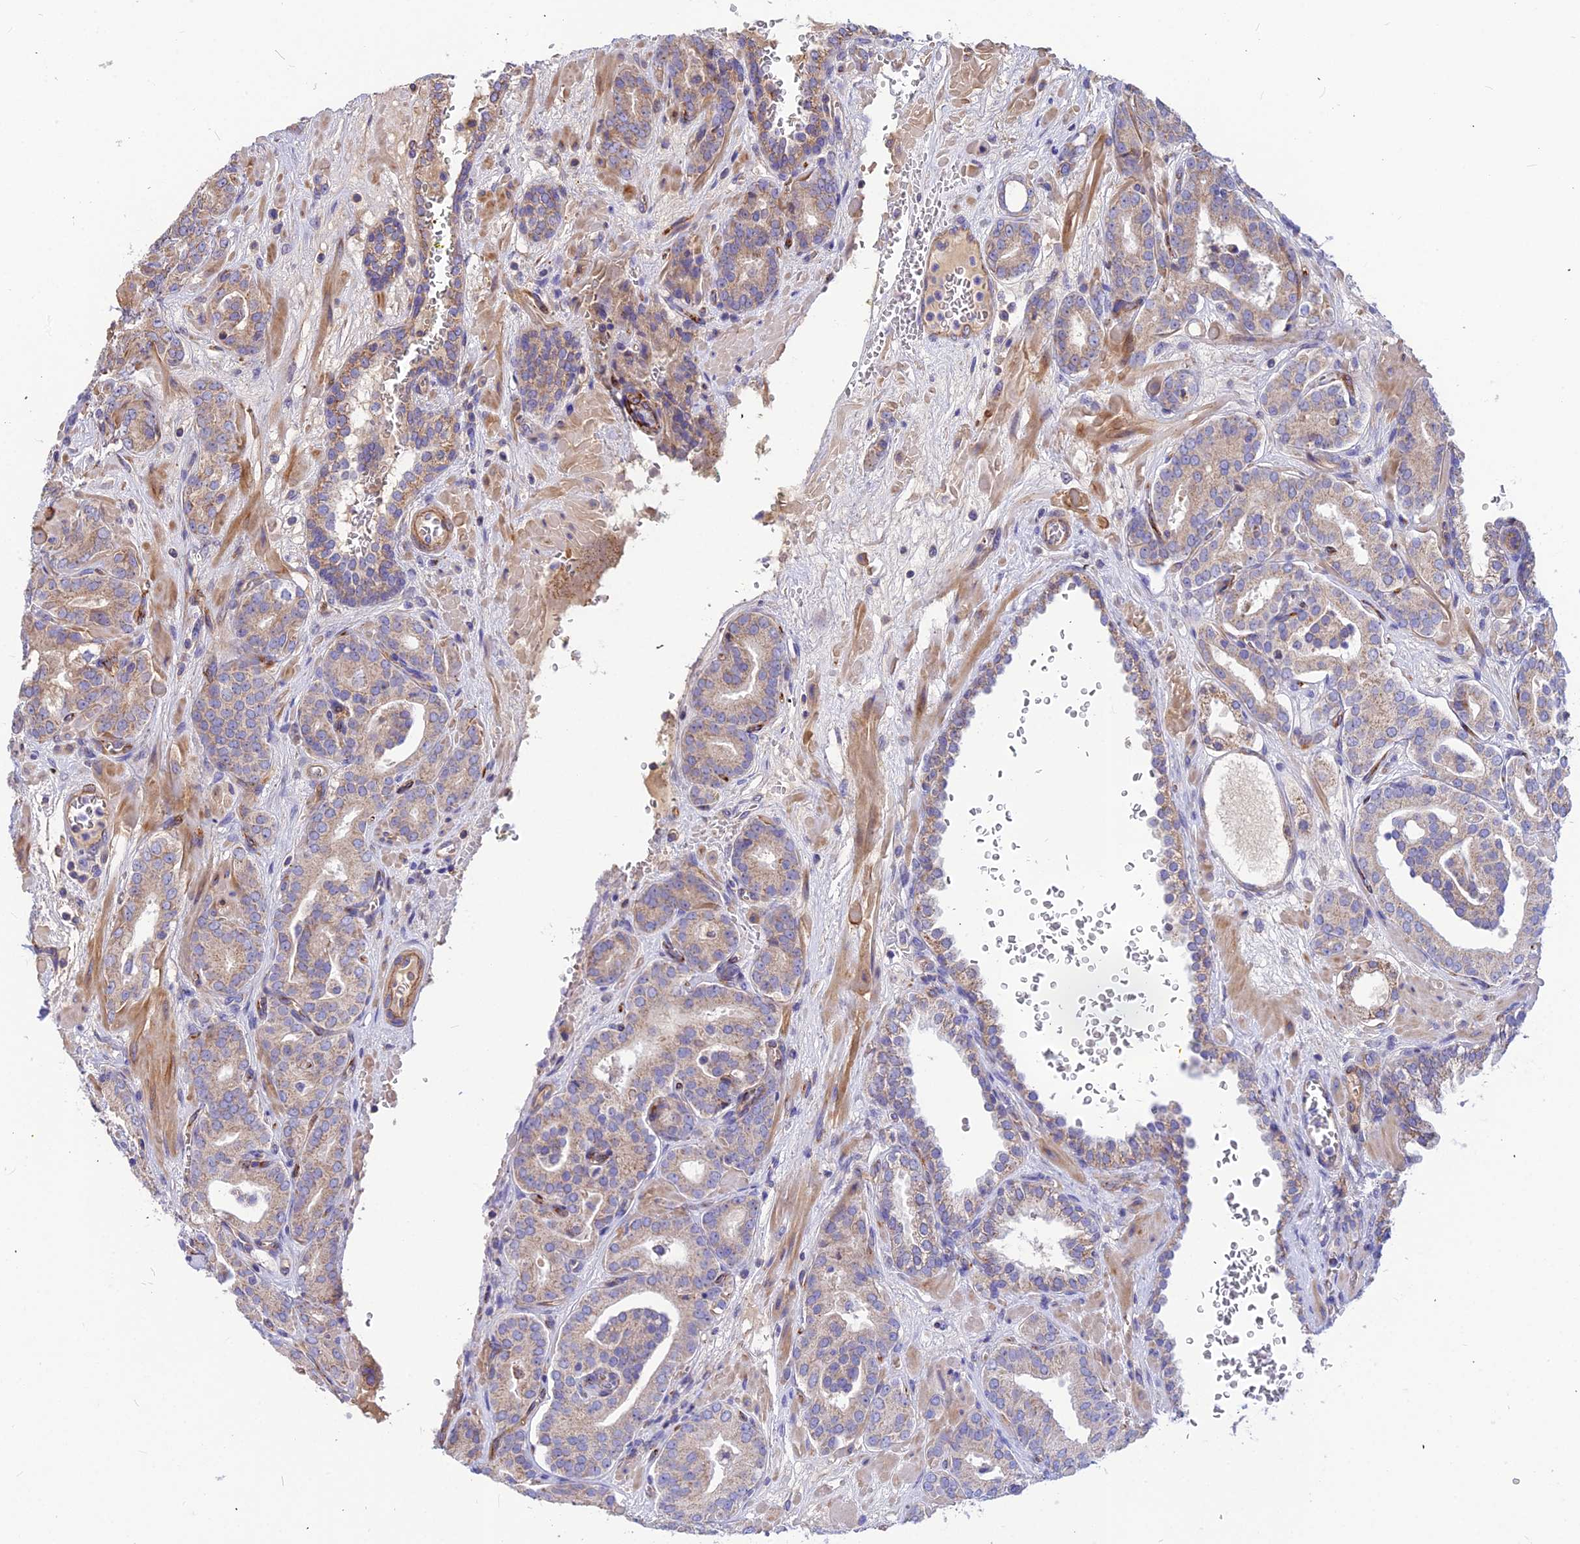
{"staining": {"intensity": "weak", "quantity": "25%-75%", "location": "cytoplasmic/membranous"}, "tissue": "prostate cancer", "cell_type": "Tumor cells", "image_type": "cancer", "snomed": [{"axis": "morphology", "description": "Adenocarcinoma, High grade"}, {"axis": "topography", "description": "Prostate"}], "caption": "IHC of human prostate cancer (adenocarcinoma (high-grade)) displays low levels of weak cytoplasmic/membranous positivity in about 25%-75% of tumor cells.", "gene": "ASPHD1", "patient": {"sex": "male", "age": 66}}